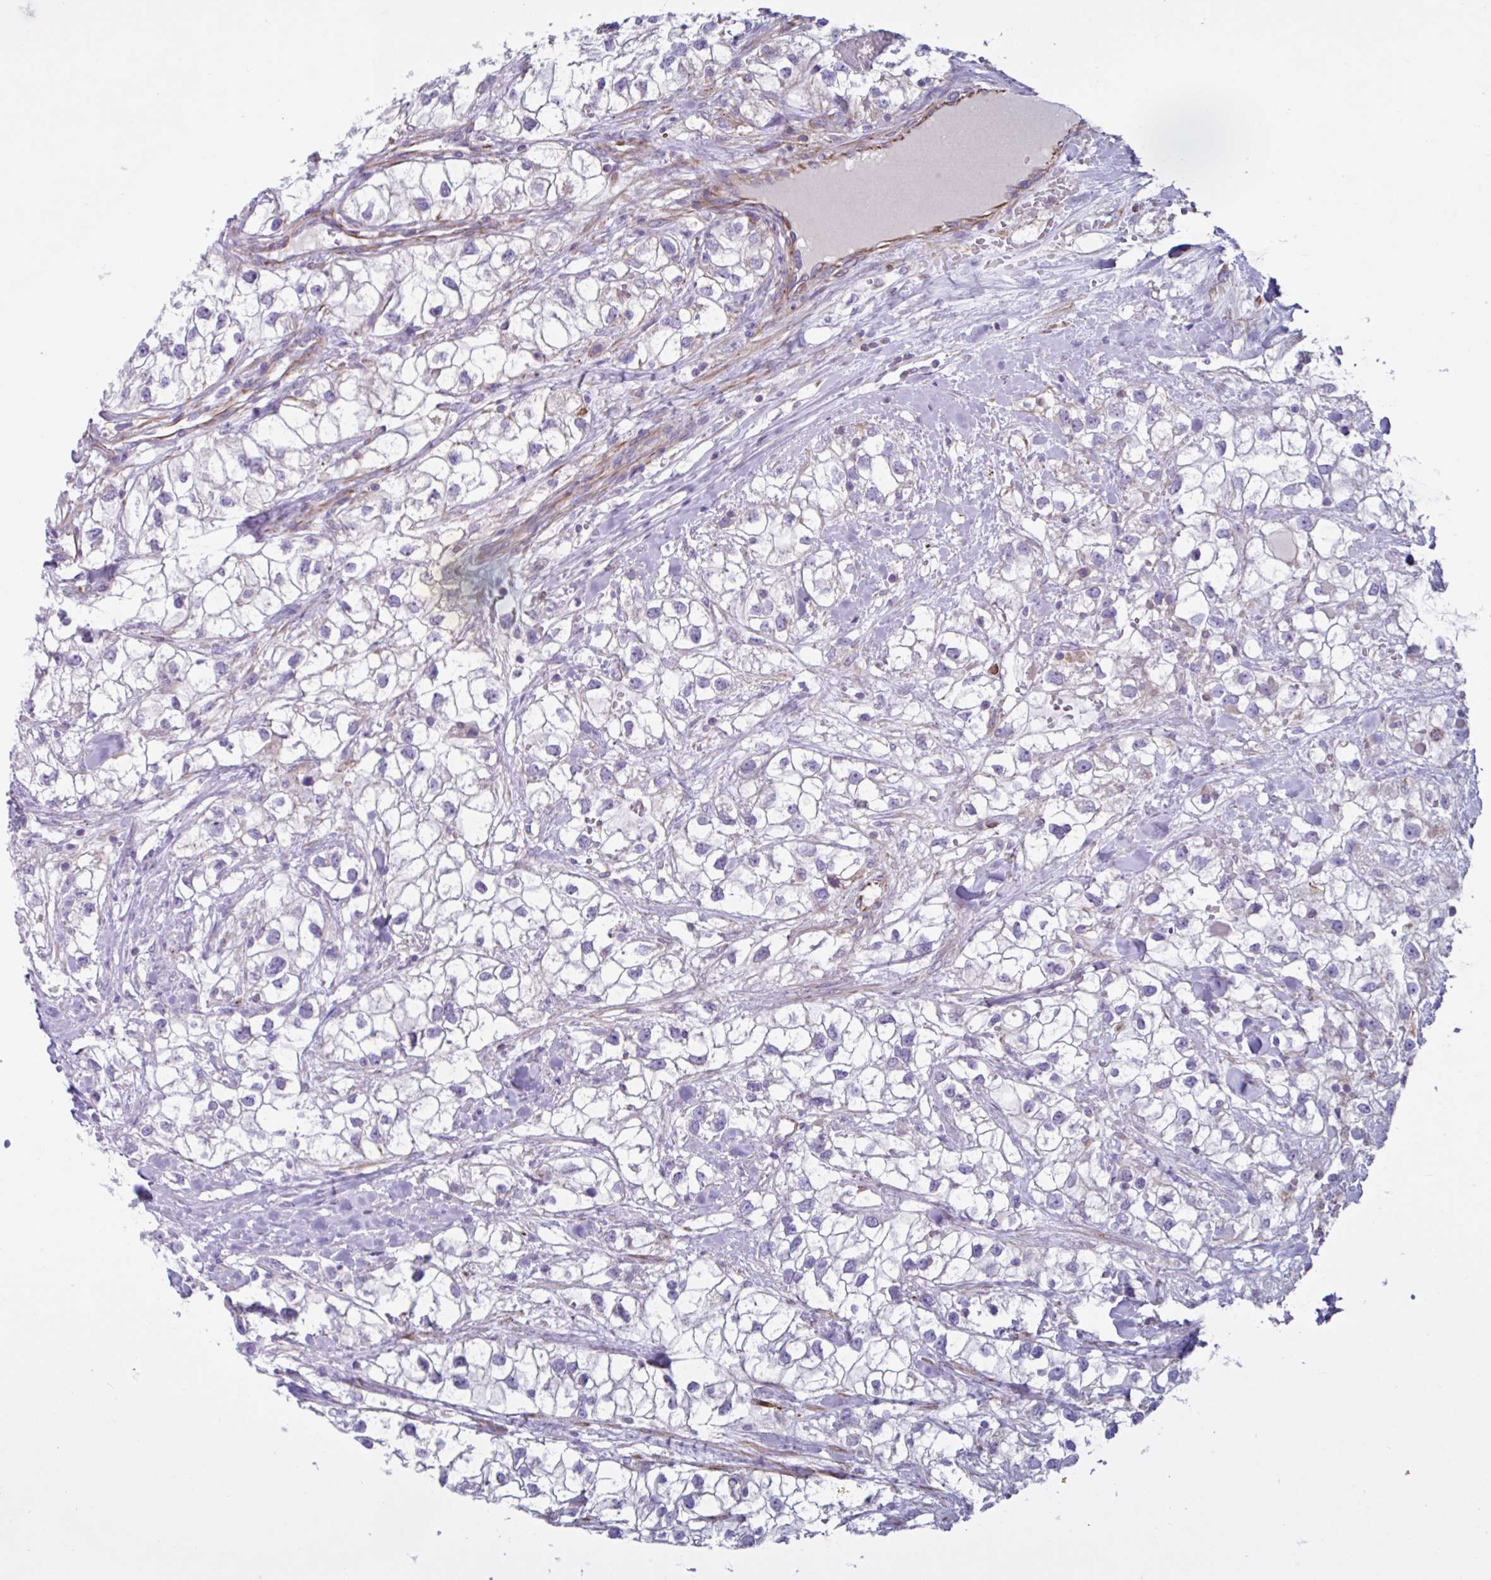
{"staining": {"intensity": "negative", "quantity": "none", "location": "none"}, "tissue": "renal cancer", "cell_type": "Tumor cells", "image_type": "cancer", "snomed": [{"axis": "morphology", "description": "Adenocarcinoma, NOS"}, {"axis": "topography", "description": "Kidney"}], "caption": "This is an immunohistochemistry histopathology image of renal cancer. There is no positivity in tumor cells.", "gene": "TMEM86B", "patient": {"sex": "male", "age": 59}}